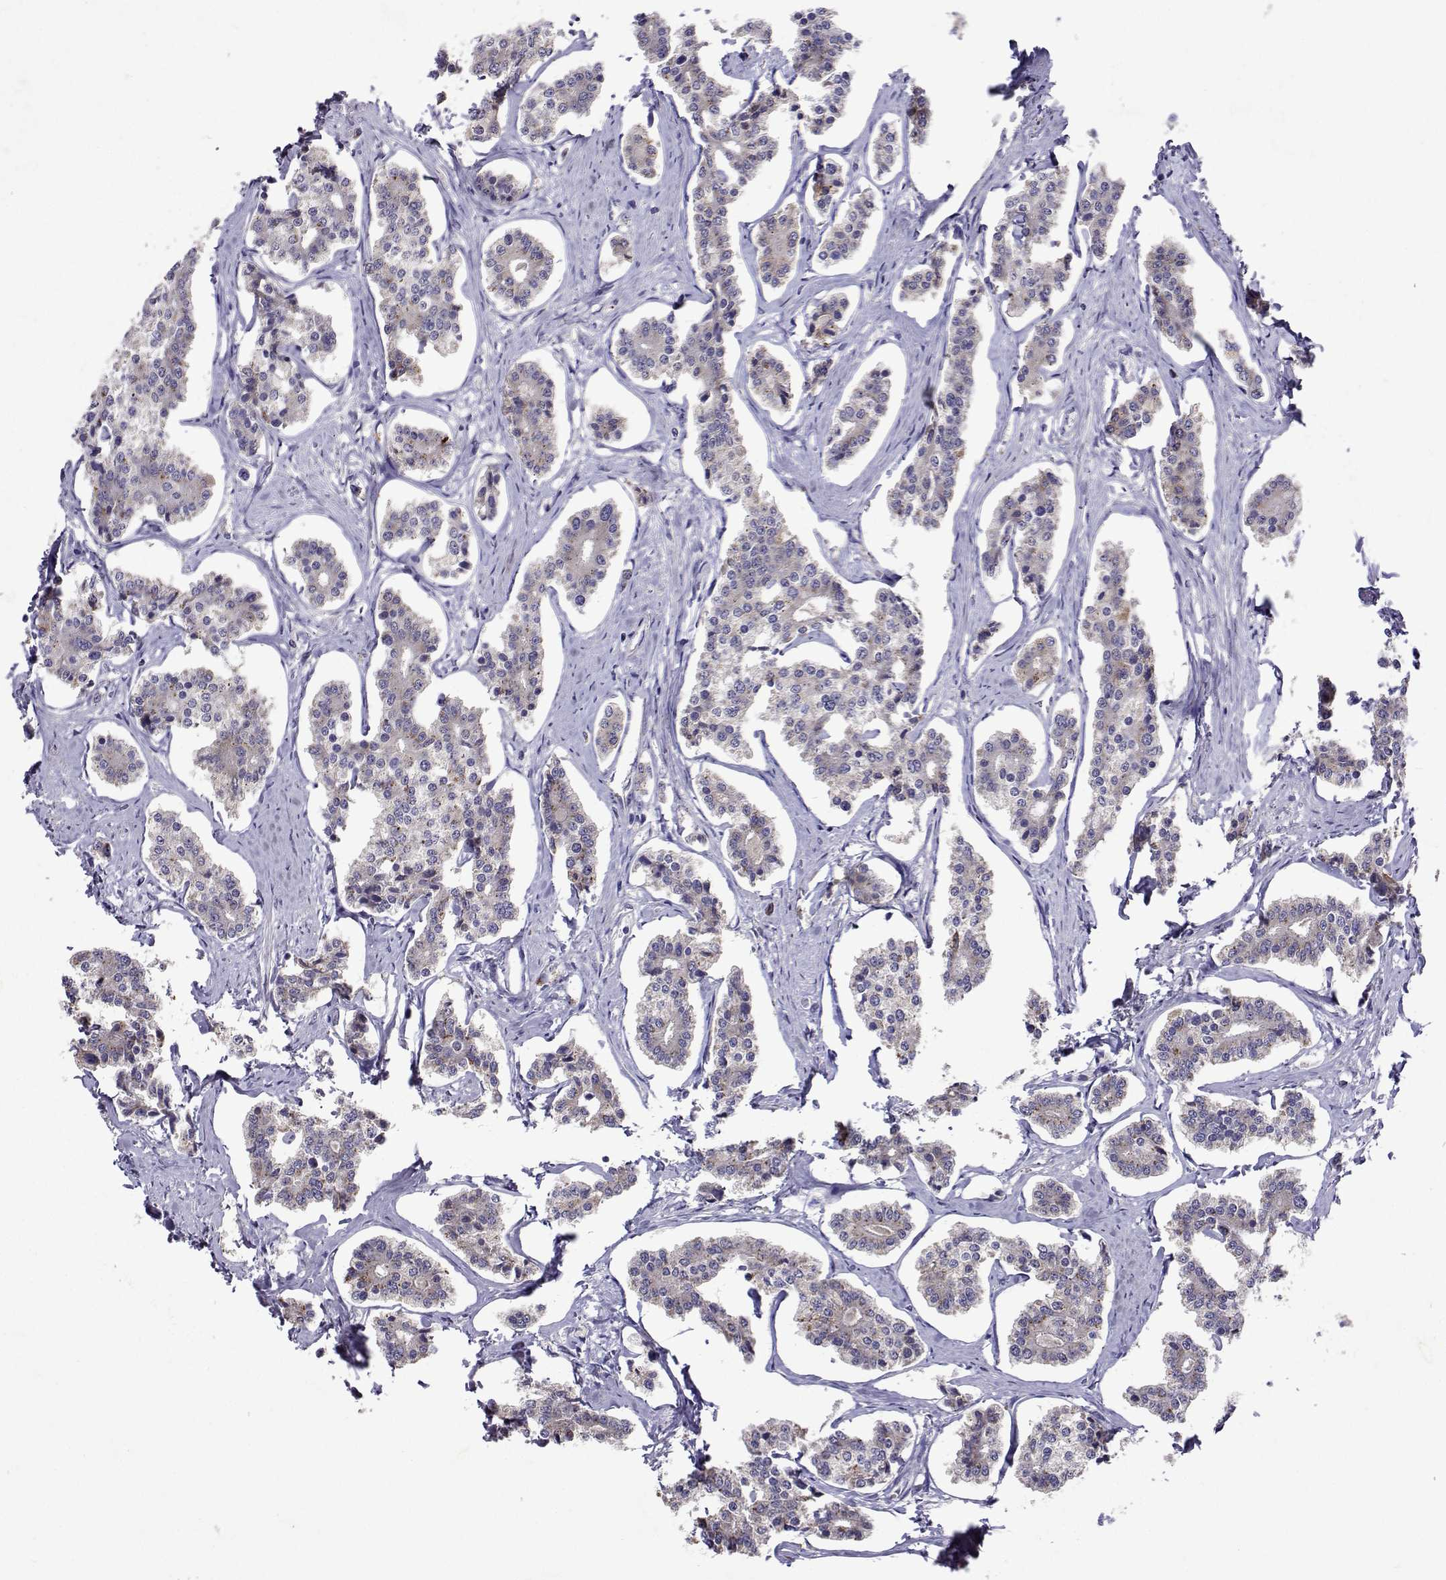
{"staining": {"intensity": "negative", "quantity": "none", "location": "none"}, "tissue": "carcinoid", "cell_type": "Tumor cells", "image_type": "cancer", "snomed": [{"axis": "morphology", "description": "Carcinoid, malignant, NOS"}, {"axis": "topography", "description": "Small intestine"}], "caption": "The micrograph demonstrates no significant staining in tumor cells of carcinoid.", "gene": "TARBP2", "patient": {"sex": "female", "age": 65}}